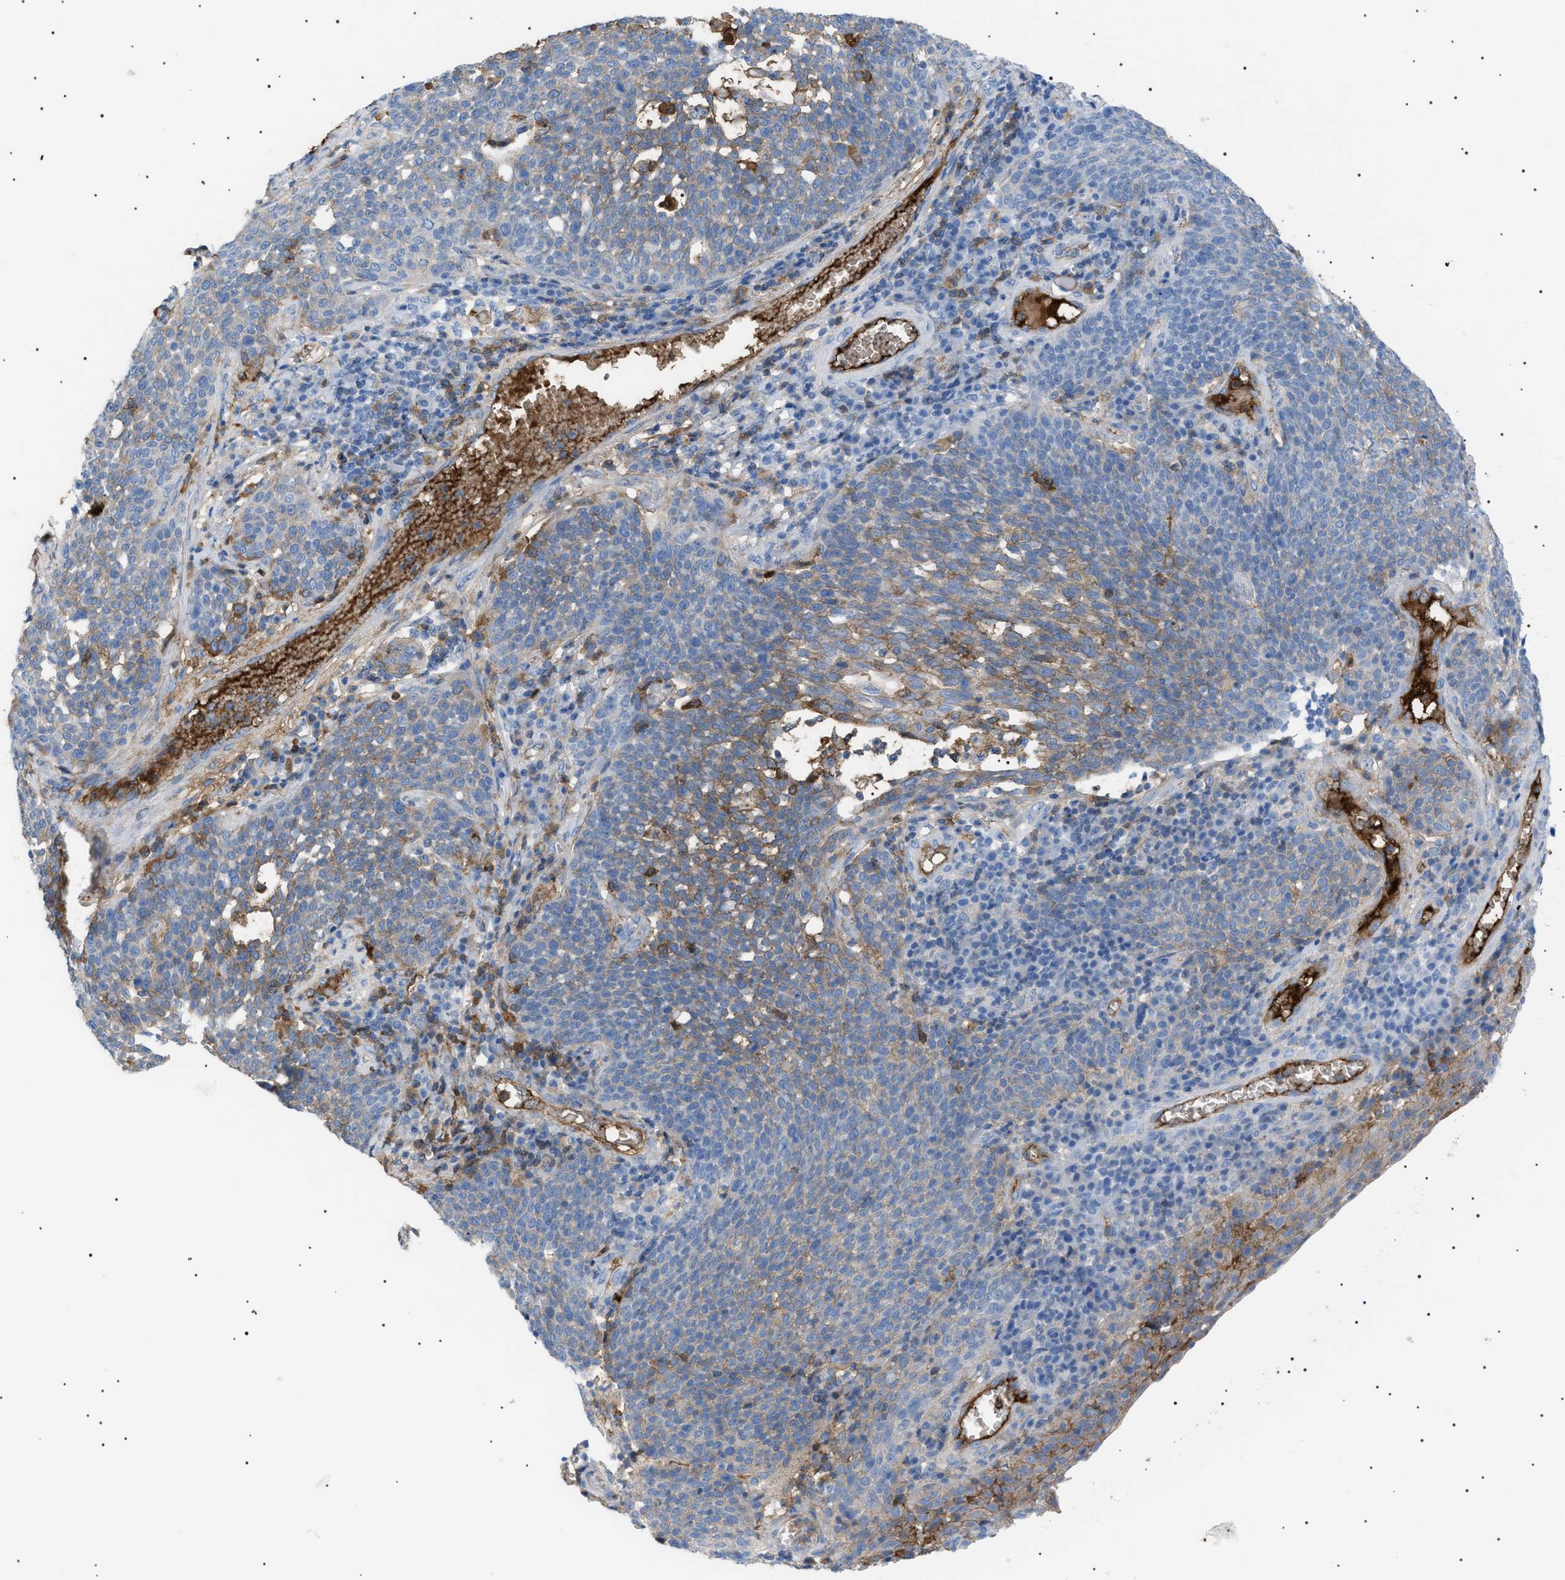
{"staining": {"intensity": "moderate", "quantity": "<25%", "location": "cytoplasmic/membranous"}, "tissue": "cervical cancer", "cell_type": "Tumor cells", "image_type": "cancer", "snomed": [{"axis": "morphology", "description": "Squamous cell carcinoma, NOS"}, {"axis": "topography", "description": "Cervix"}], "caption": "The image reveals a brown stain indicating the presence of a protein in the cytoplasmic/membranous of tumor cells in cervical cancer.", "gene": "LPA", "patient": {"sex": "female", "age": 34}}